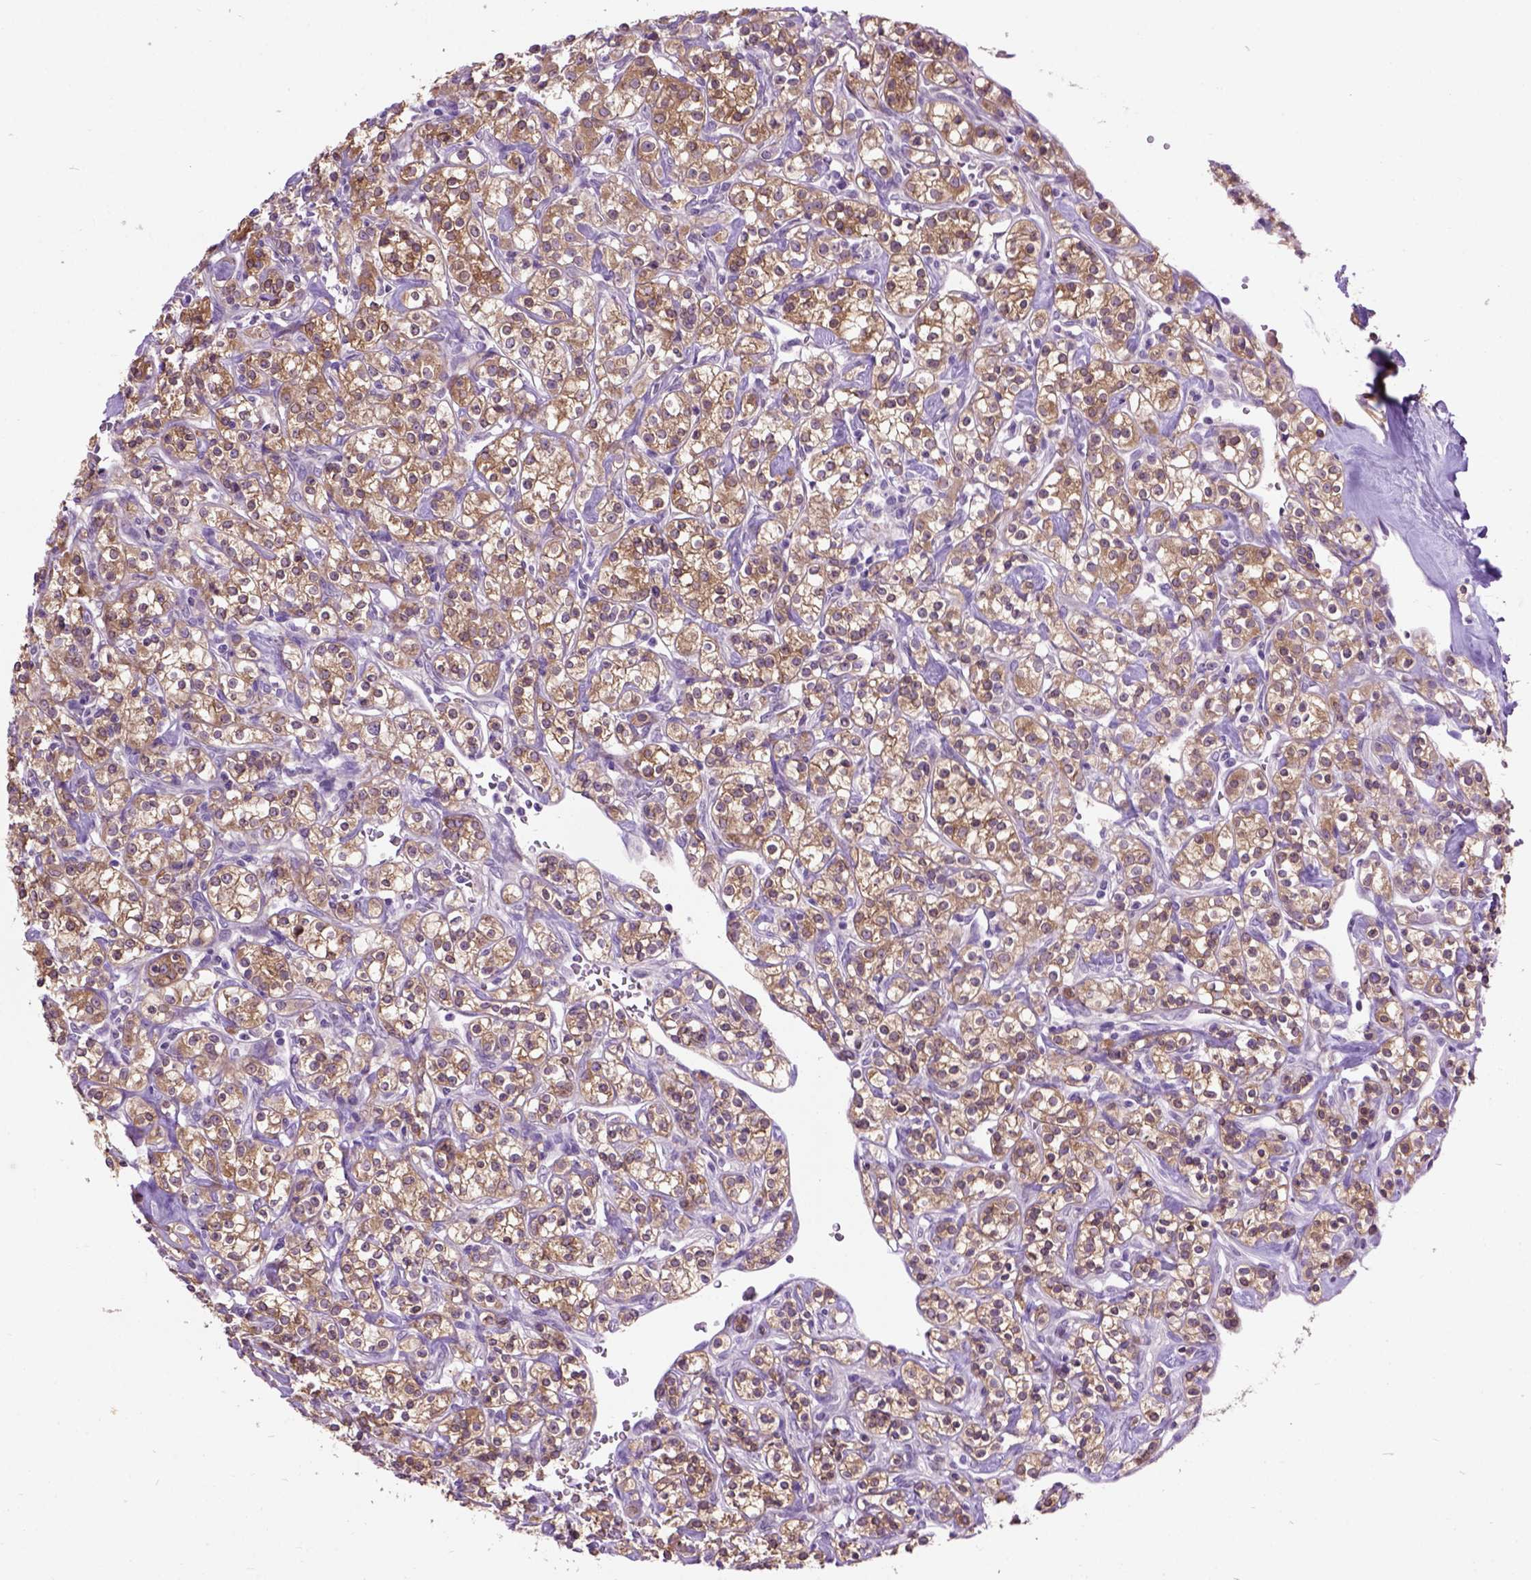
{"staining": {"intensity": "moderate", "quantity": ">75%", "location": "cytoplasmic/membranous"}, "tissue": "renal cancer", "cell_type": "Tumor cells", "image_type": "cancer", "snomed": [{"axis": "morphology", "description": "Adenocarcinoma, NOS"}, {"axis": "topography", "description": "Kidney"}], "caption": "Immunohistochemistry (IHC) histopathology image of neoplastic tissue: human renal cancer stained using immunohistochemistry (IHC) shows medium levels of moderate protein expression localized specifically in the cytoplasmic/membranous of tumor cells, appearing as a cytoplasmic/membranous brown color.", "gene": "MAPT", "patient": {"sex": "male", "age": 77}}